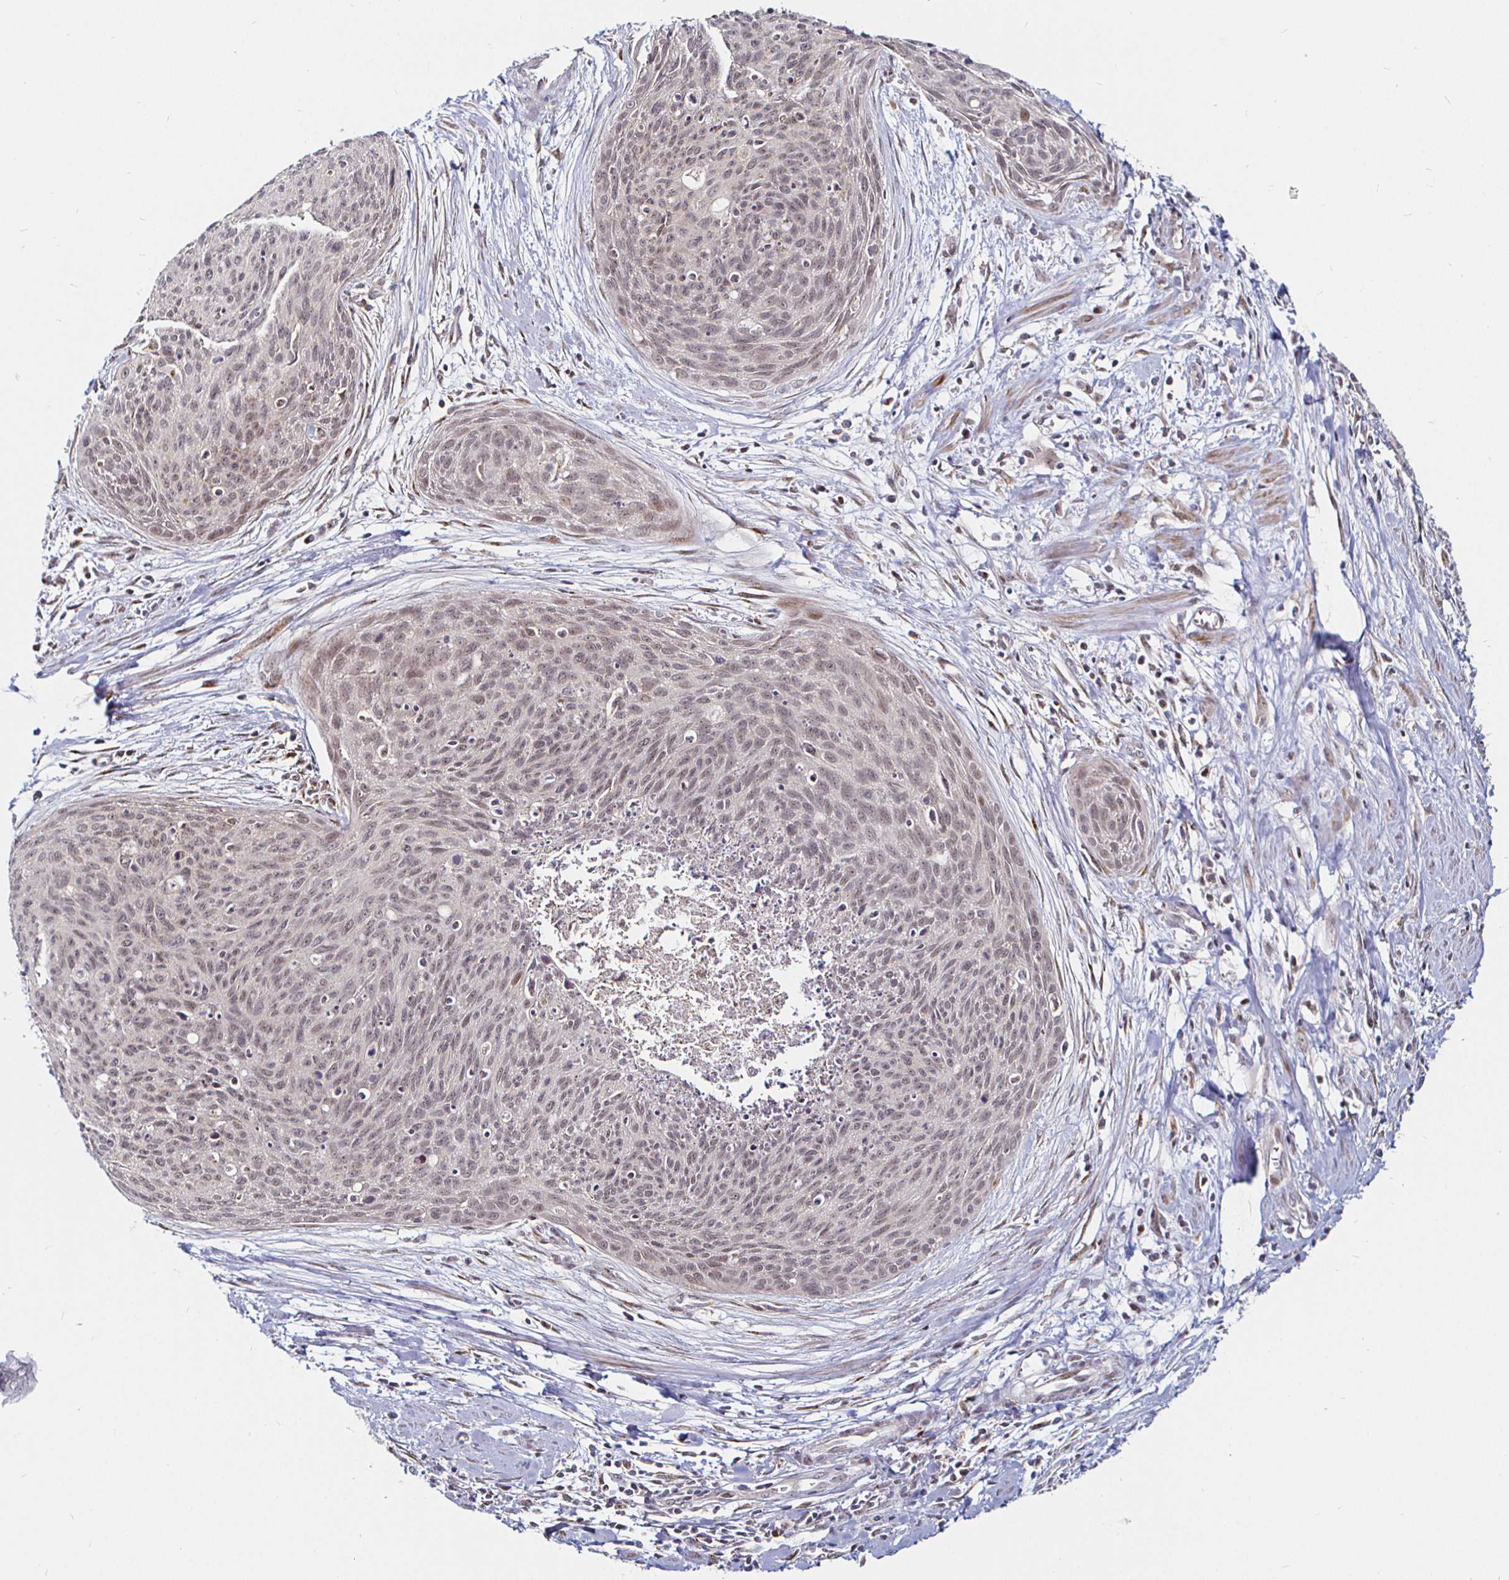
{"staining": {"intensity": "weak", "quantity": ">75%", "location": "nuclear"}, "tissue": "cervical cancer", "cell_type": "Tumor cells", "image_type": "cancer", "snomed": [{"axis": "morphology", "description": "Squamous cell carcinoma, NOS"}, {"axis": "topography", "description": "Cervix"}], "caption": "Immunohistochemical staining of human cervical cancer (squamous cell carcinoma) displays weak nuclear protein staining in approximately >75% of tumor cells.", "gene": "ATG3", "patient": {"sex": "female", "age": 55}}